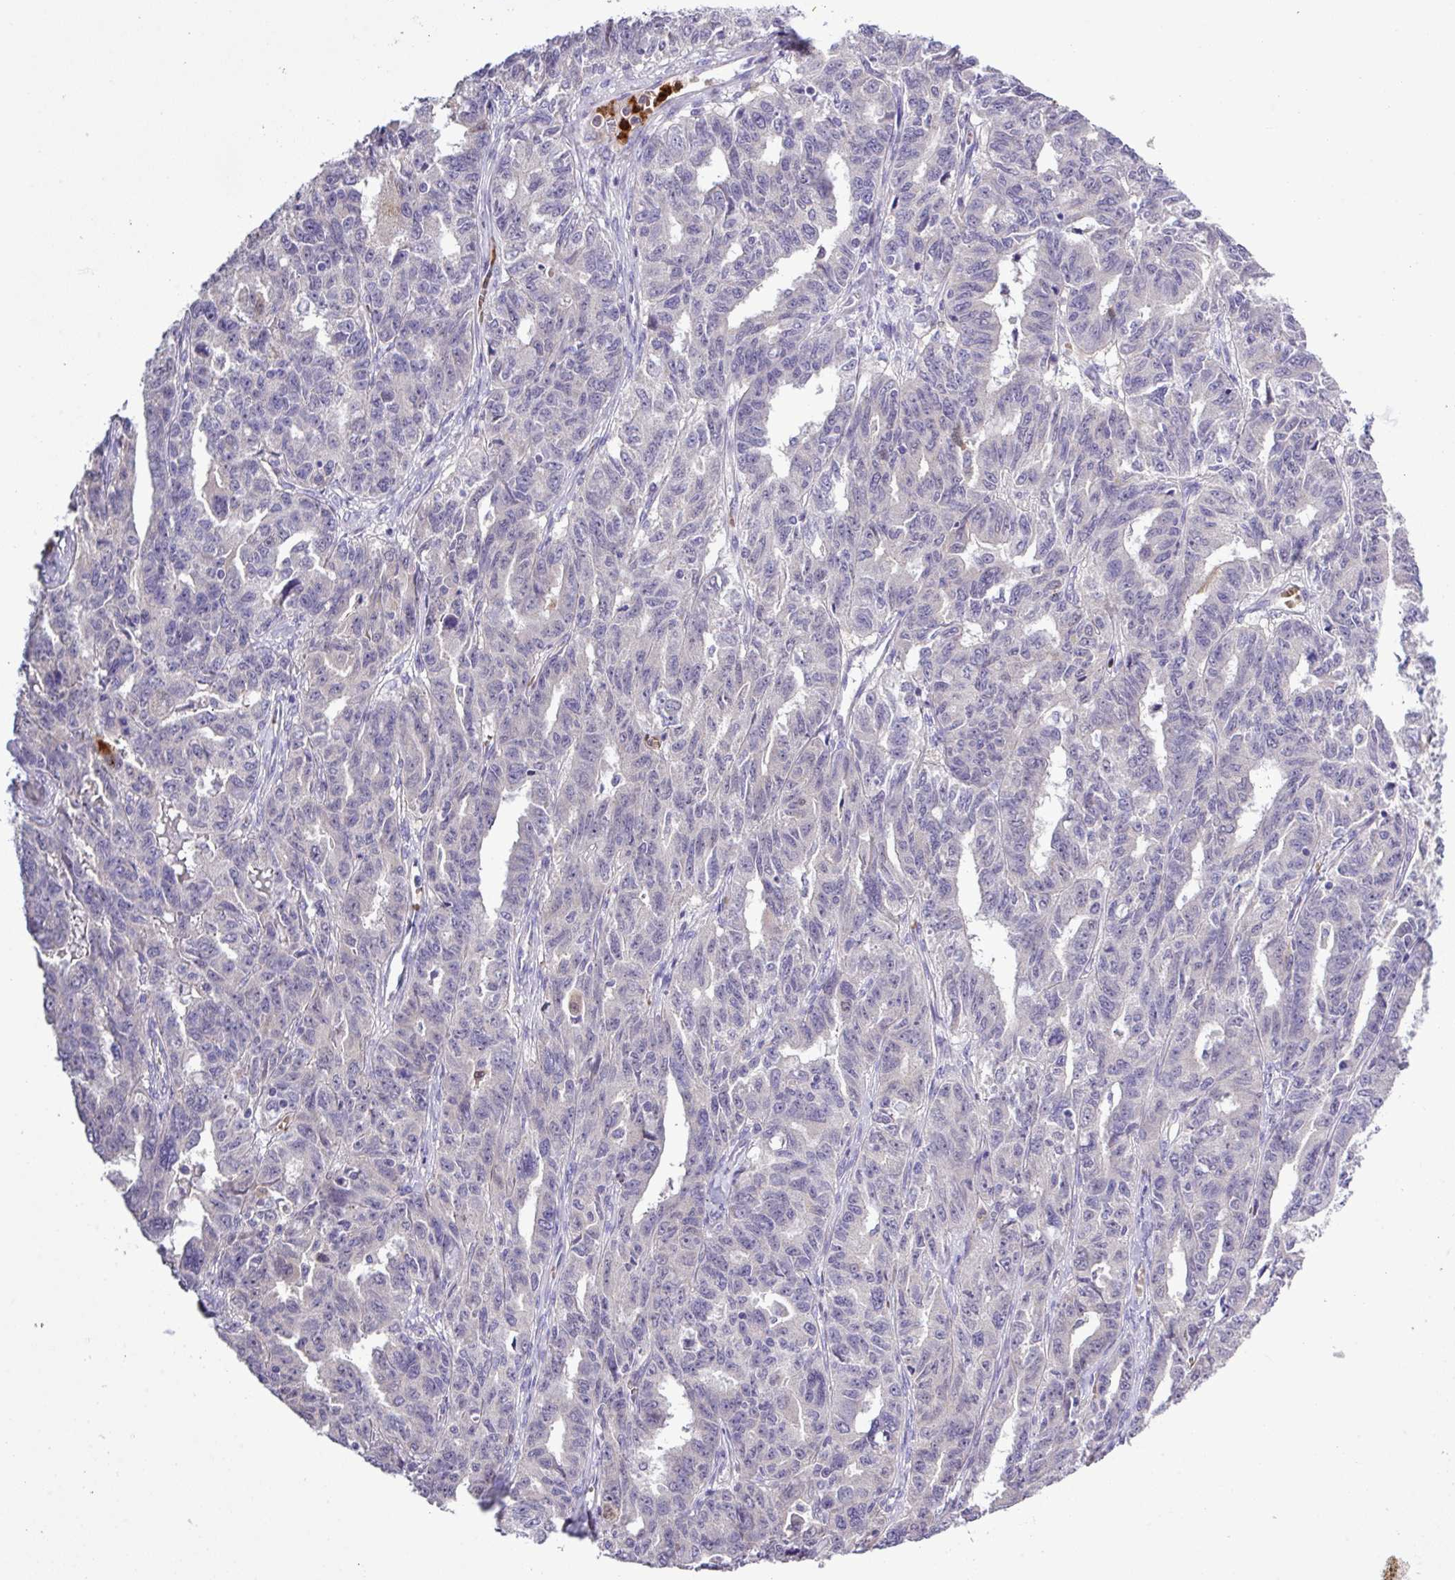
{"staining": {"intensity": "negative", "quantity": "none", "location": "none"}, "tissue": "ovarian cancer", "cell_type": "Tumor cells", "image_type": "cancer", "snomed": [{"axis": "morphology", "description": "Adenocarcinoma, NOS"}, {"axis": "morphology", "description": "Carcinoma, endometroid"}, {"axis": "topography", "description": "Ovary"}], "caption": "This is an immunohistochemistry (IHC) histopathology image of ovarian cancer. There is no expression in tumor cells.", "gene": "MGAT4B", "patient": {"sex": "female", "age": 72}}